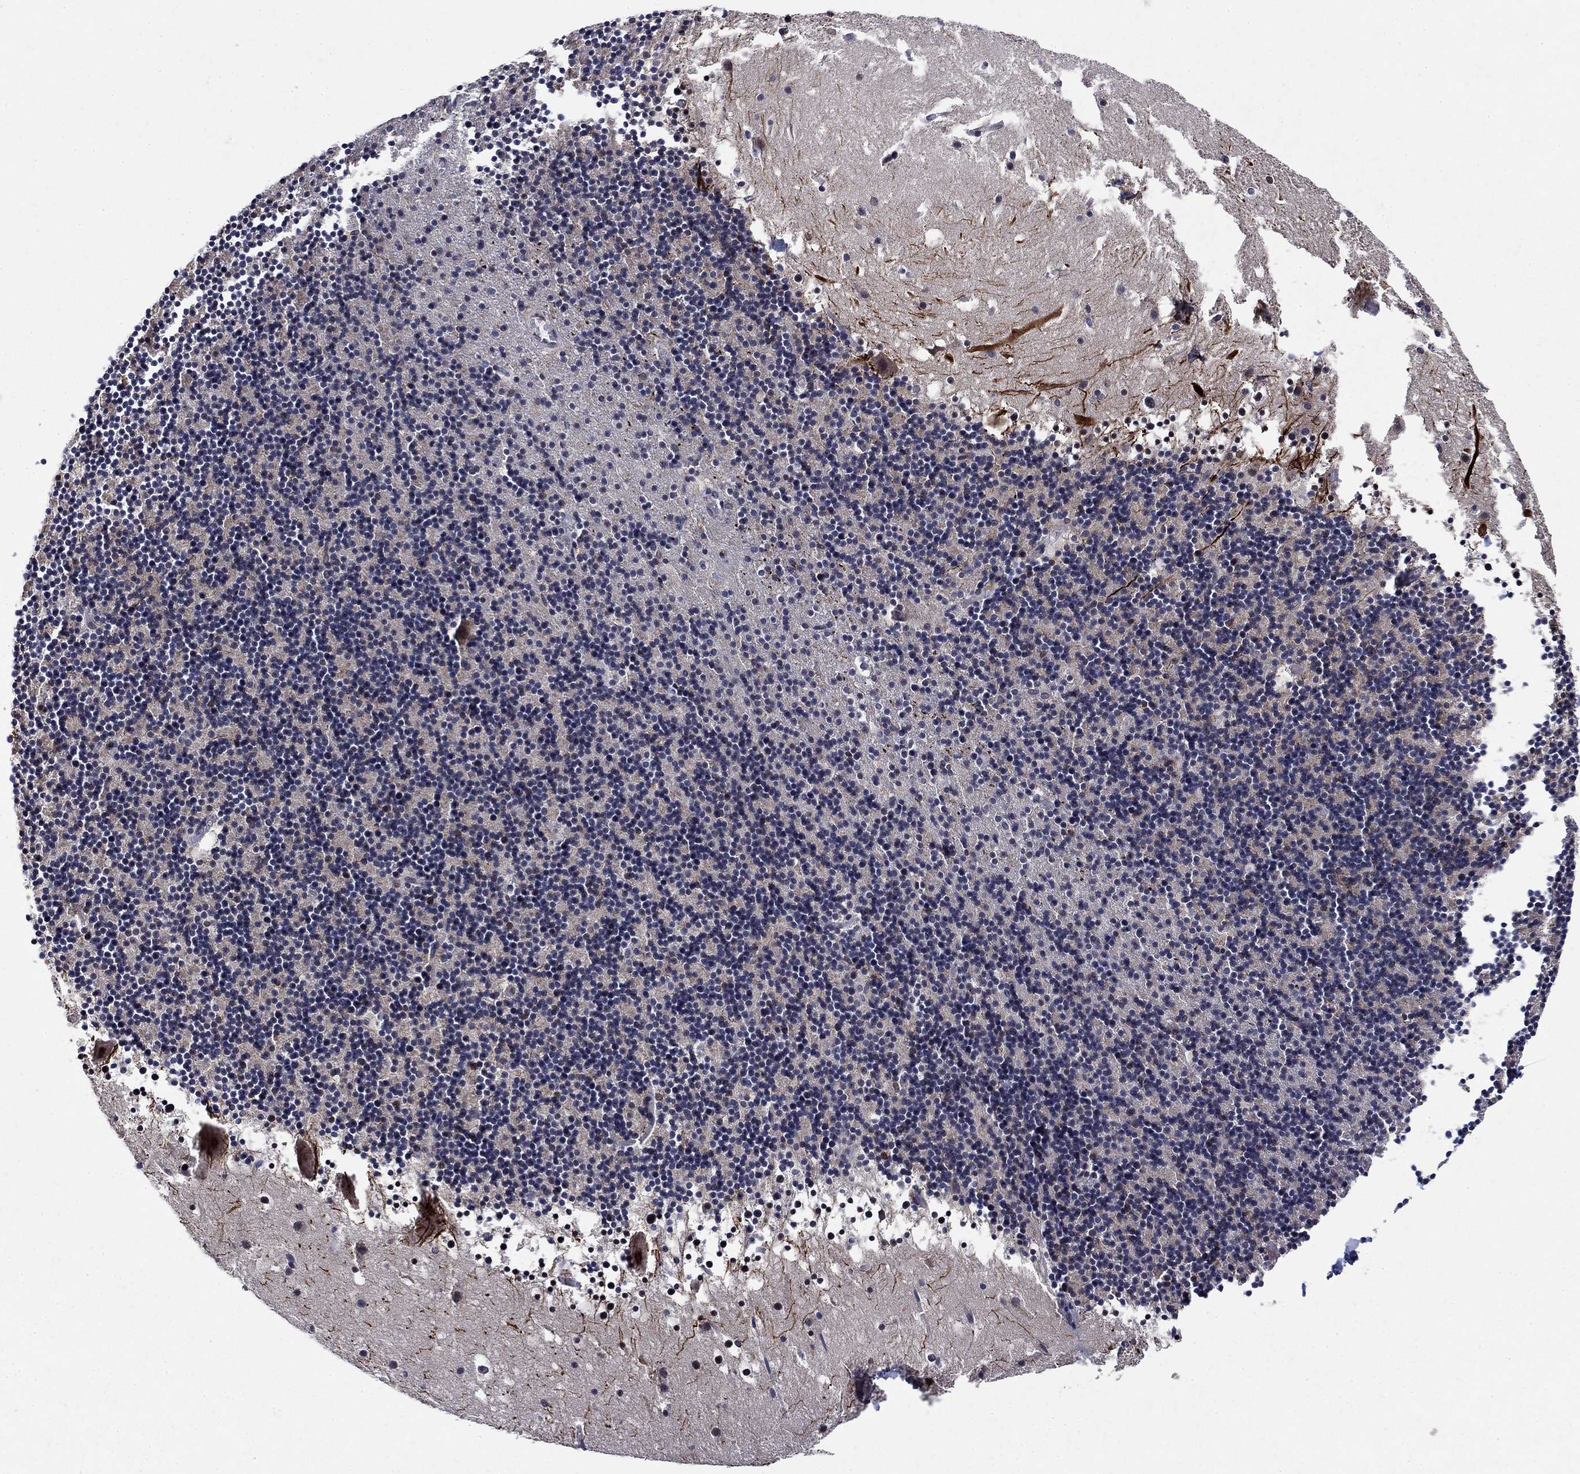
{"staining": {"intensity": "strong", "quantity": "<25%", "location": "cytoplasmic/membranous"}, "tissue": "cerebellum", "cell_type": "Cells in granular layer", "image_type": "normal", "snomed": [{"axis": "morphology", "description": "Normal tissue, NOS"}, {"axis": "topography", "description": "Cerebellum"}], "caption": "Approximately <25% of cells in granular layer in unremarkable human cerebellum reveal strong cytoplasmic/membranous protein positivity as visualized by brown immunohistochemical staining.", "gene": "CCDC66", "patient": {"sex": "male", "age": 37}}